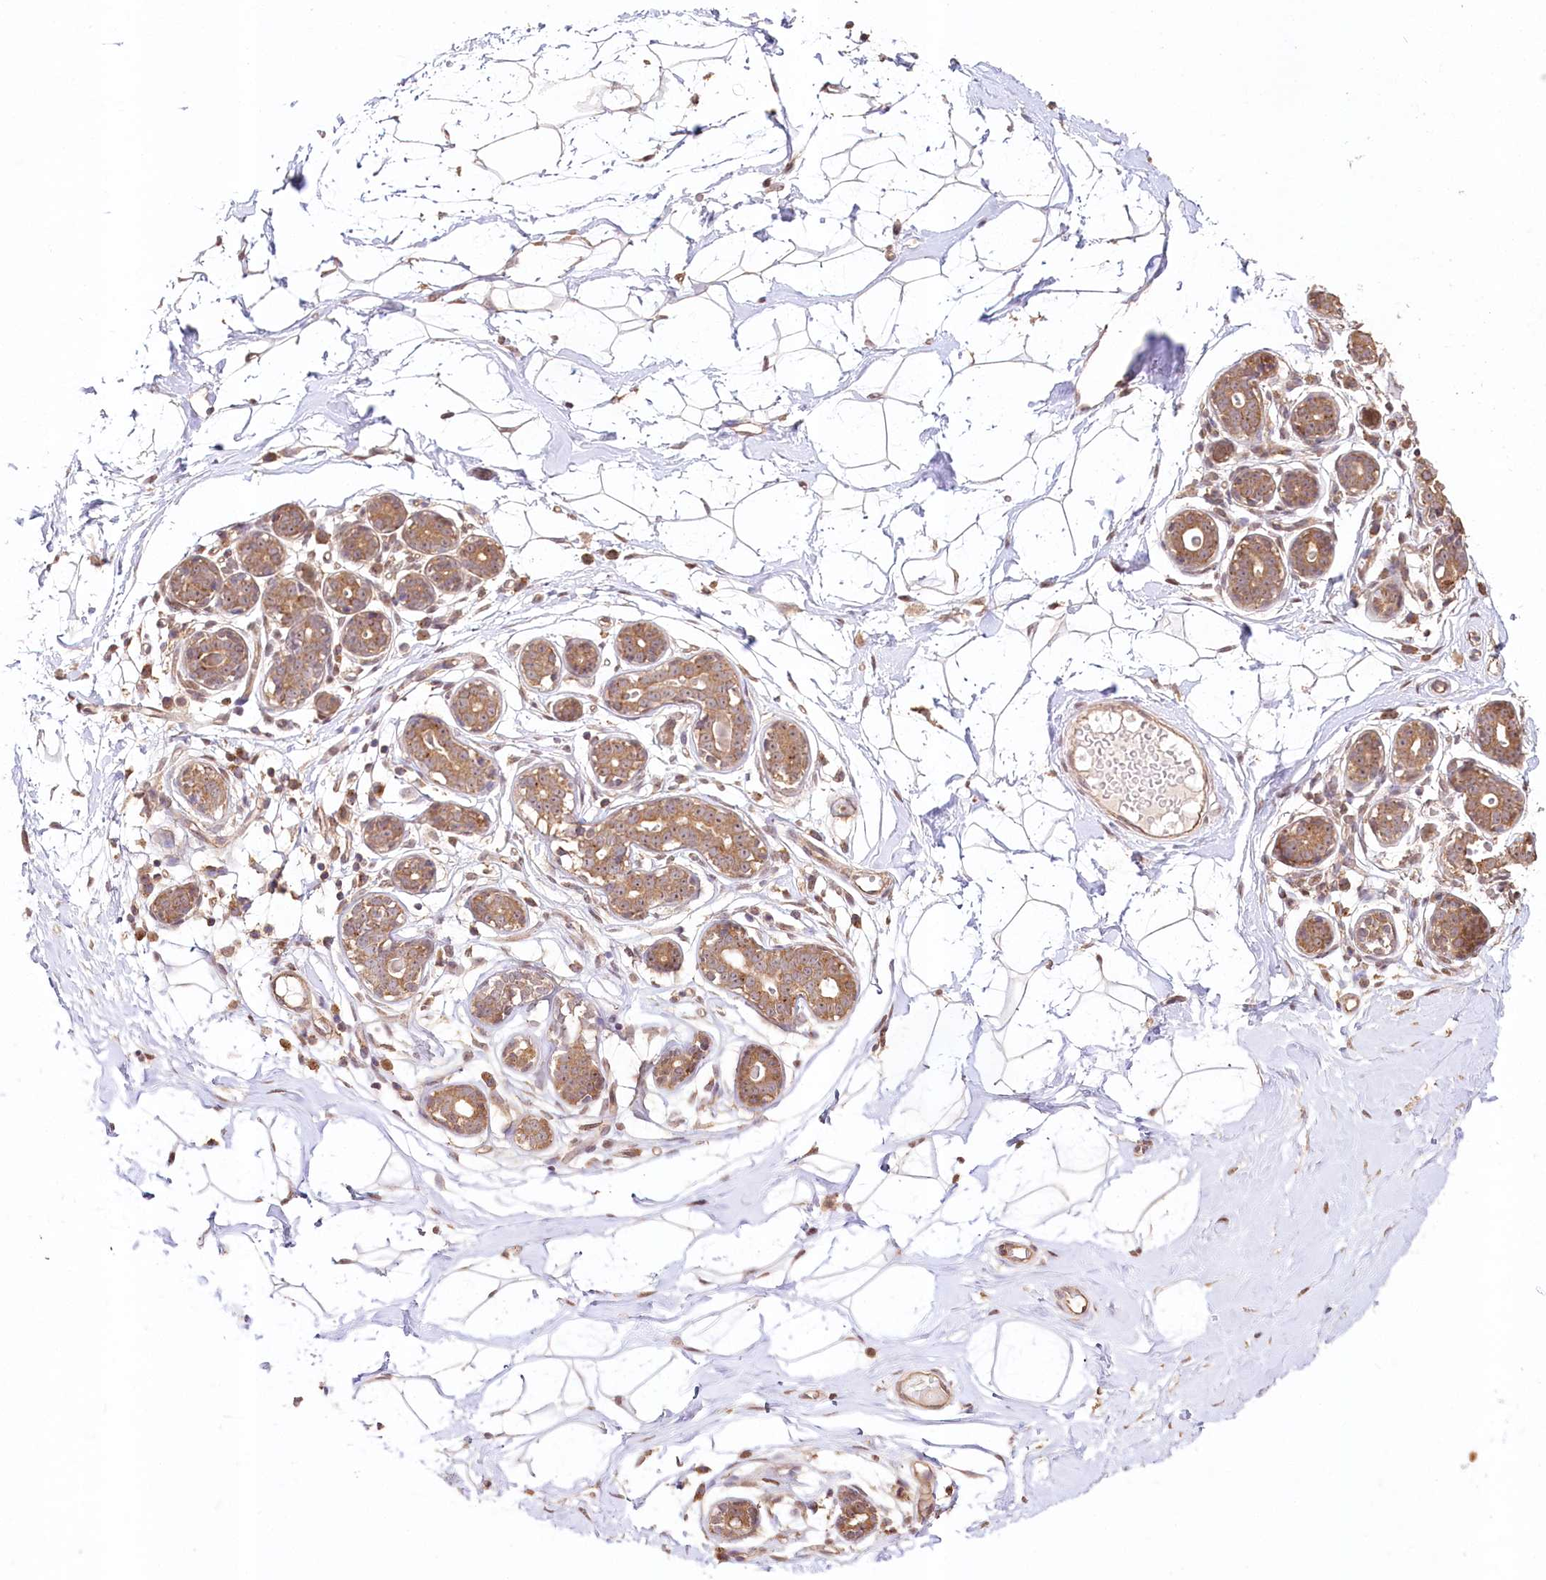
{"staining": {"intensity": "moderate", "quantity": "25%-75%", "location": "cytoplasmic/membranous"}, "tissue": "breast", "cell_type": "Adipocytes", "image_type": "normal", "snomed": [{"axis": "morphology", "description": "Normal tissue, NOS"}, {"axis": "topography", "description": "Breast"}], "caption": "Breast stained with immunohistochemistry displays moderate cytoplasmic/membranous positivity in approximately 25%-75% of adipocytes. (Stains: DAB (3,3'-diaminobenzidine) in brown, nuclei in blue, Microscopy: brightfield microscopy at high magnification).", "gene": "DMXL1", "patient": {"sex": "female", "age": 23}}